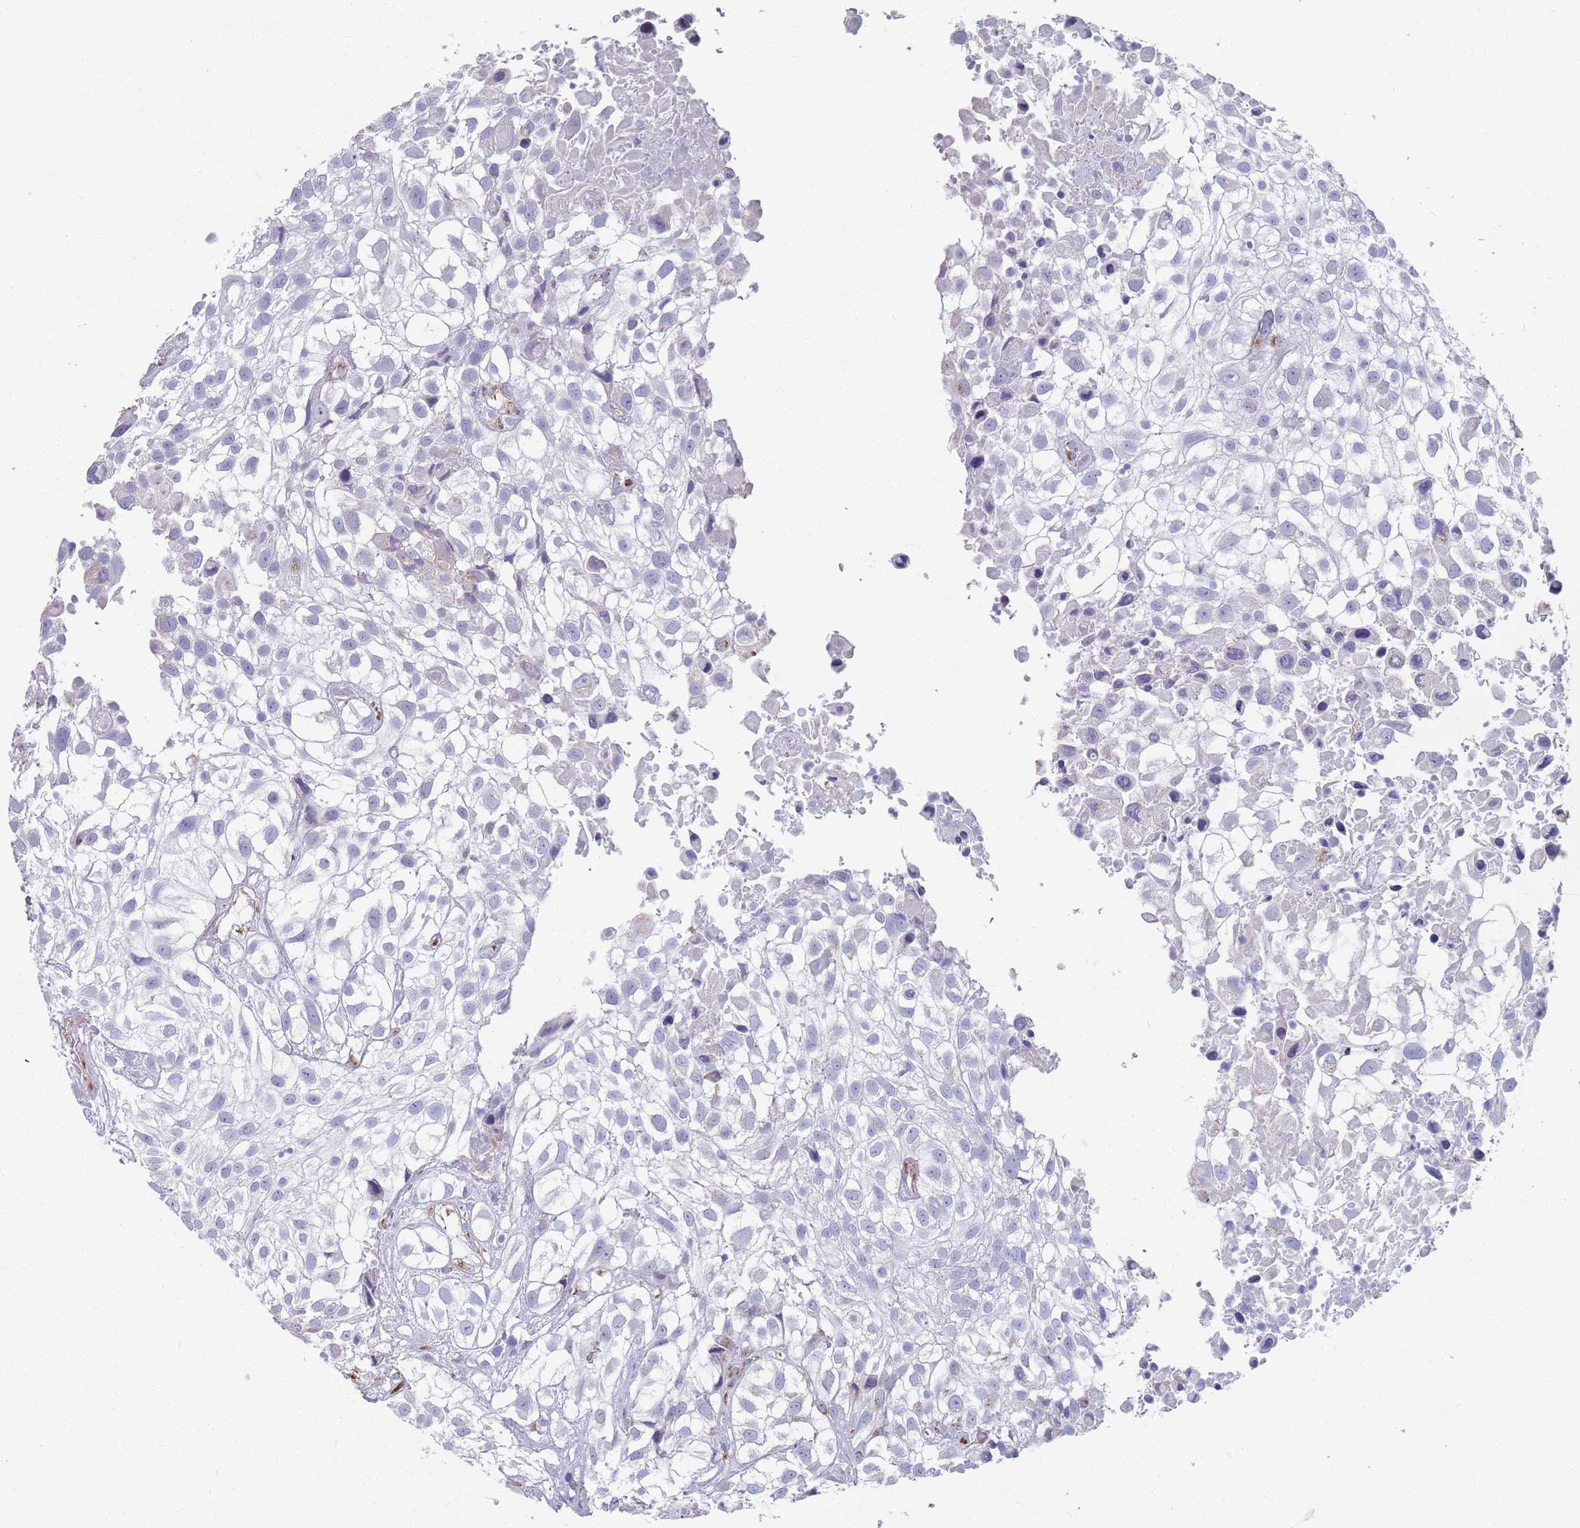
{"staining": {"intensity": "negative", "quantity": "none", "location": "none"}, "tissue": "urothelial cancer", "cell_type": "Tumor cells", "image_type": "cancer", "snomed": [{"axis": "morphology", "description": "Urothelial carcinoma, High grade"}, {"axis": "topography", "description": "Urinary bladder"}], "caption": "Tumor cells show no significant protein positivity in urothelial carcinoma (high-grade).", "gene": "PLOD1", "patient": {"sex": "male", "age": 56}}